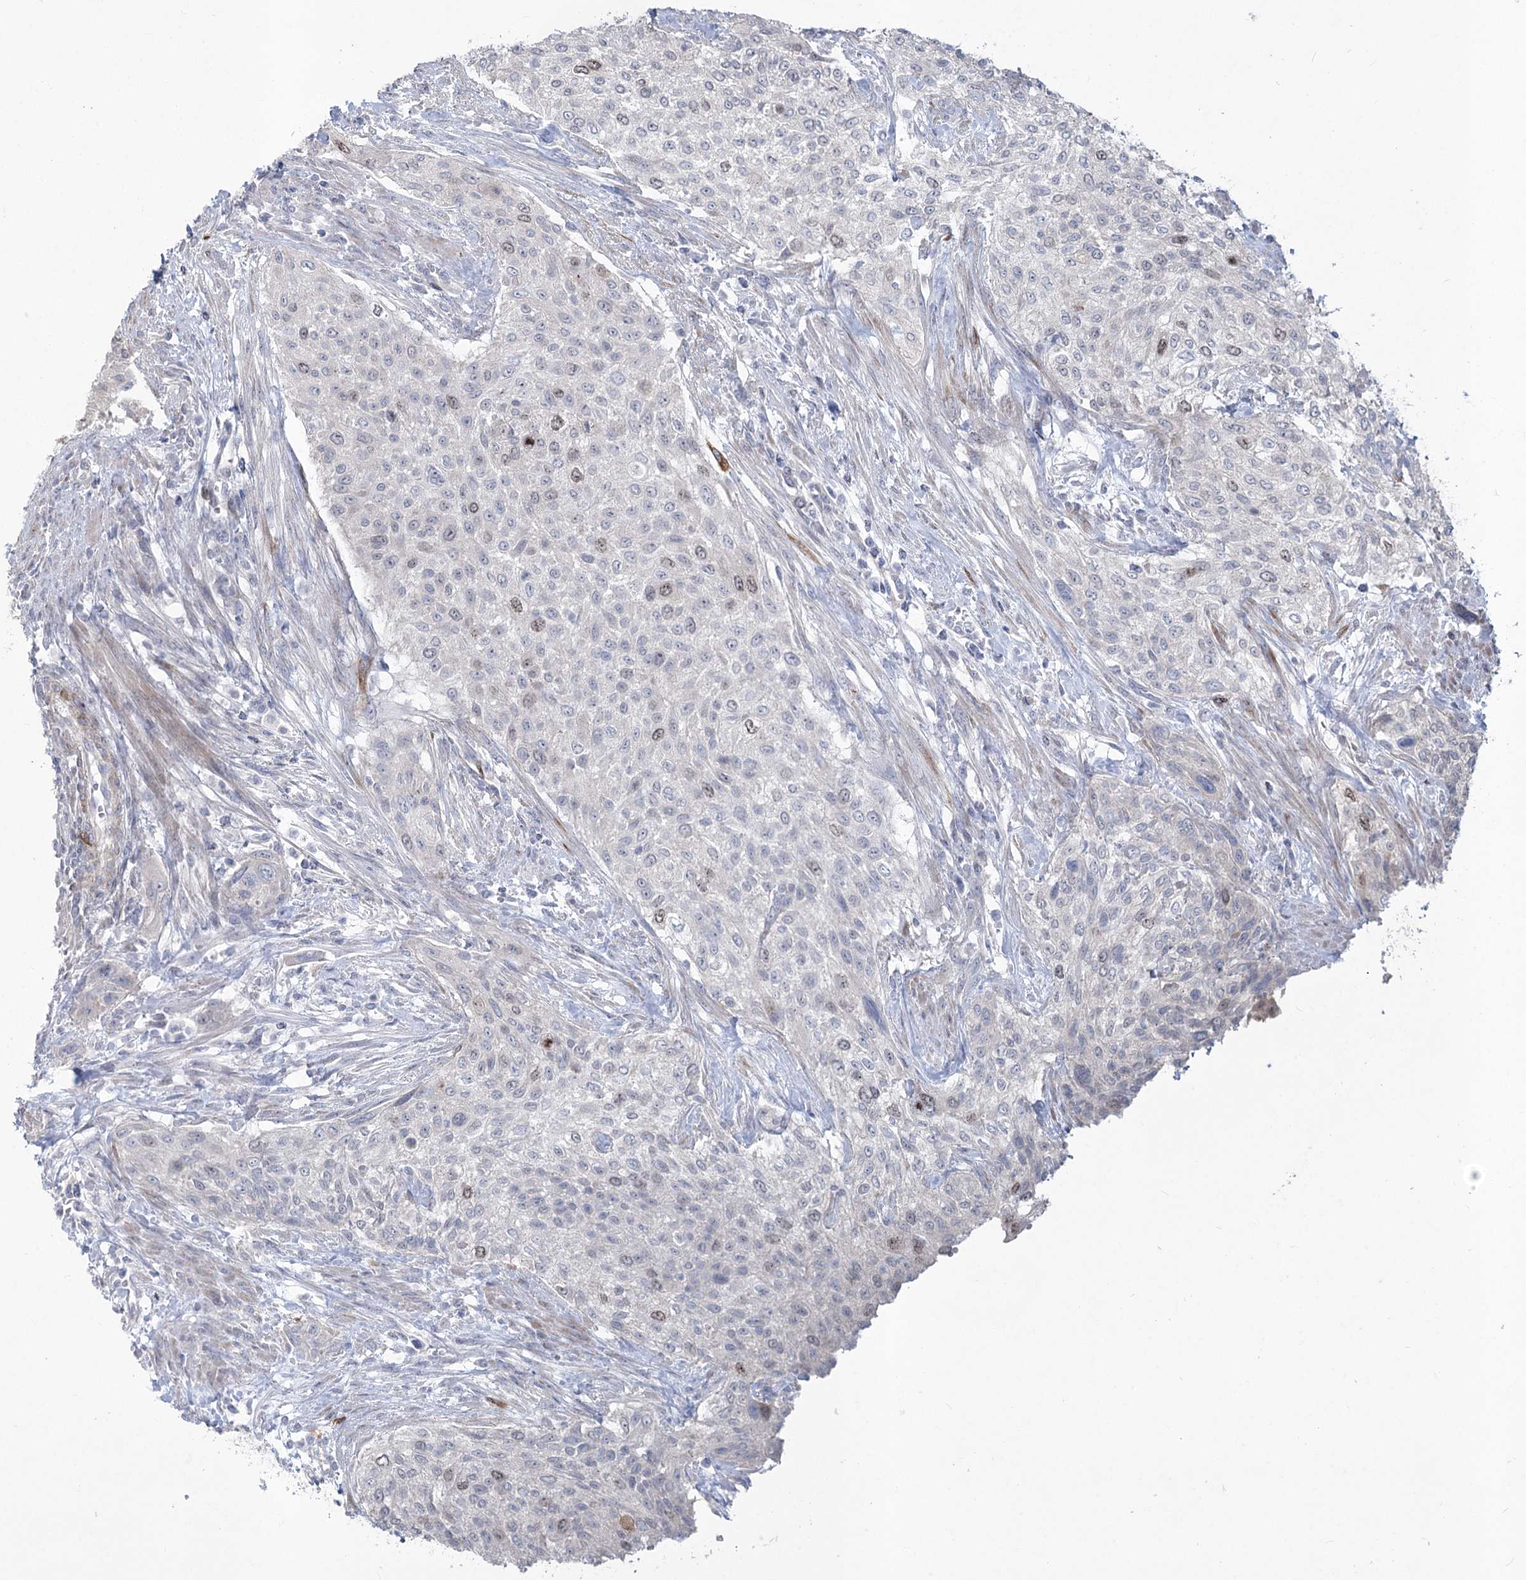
{"staining": {"intensity": "weak", "quantity": "<25%", "location": "nuclear"}, "tissue": "urothelial cancer", "cell_type": "Tumor cells", "image_type": "cancer", "snomed": [{"axis": "morphology", "description": "Normal tissue, NOS"}, {"axis": "morphology", "description": "Urothelial carcinoma, NOS"}, {"axis": "topography", "description": "Urinary bladder"}, {"axis": "topography", "description": "Peripheral nerve tissue"}], "caption": "Immunohistochemistry (IHC) photomicrograph of urothelial cancer stained for a protein (brown), which displays no staining in tumor cells. (IHC, brightfield microscopy, high magnification).", "gene": "ABITRAM", "patient": {"sex": "male", "age": 35}}